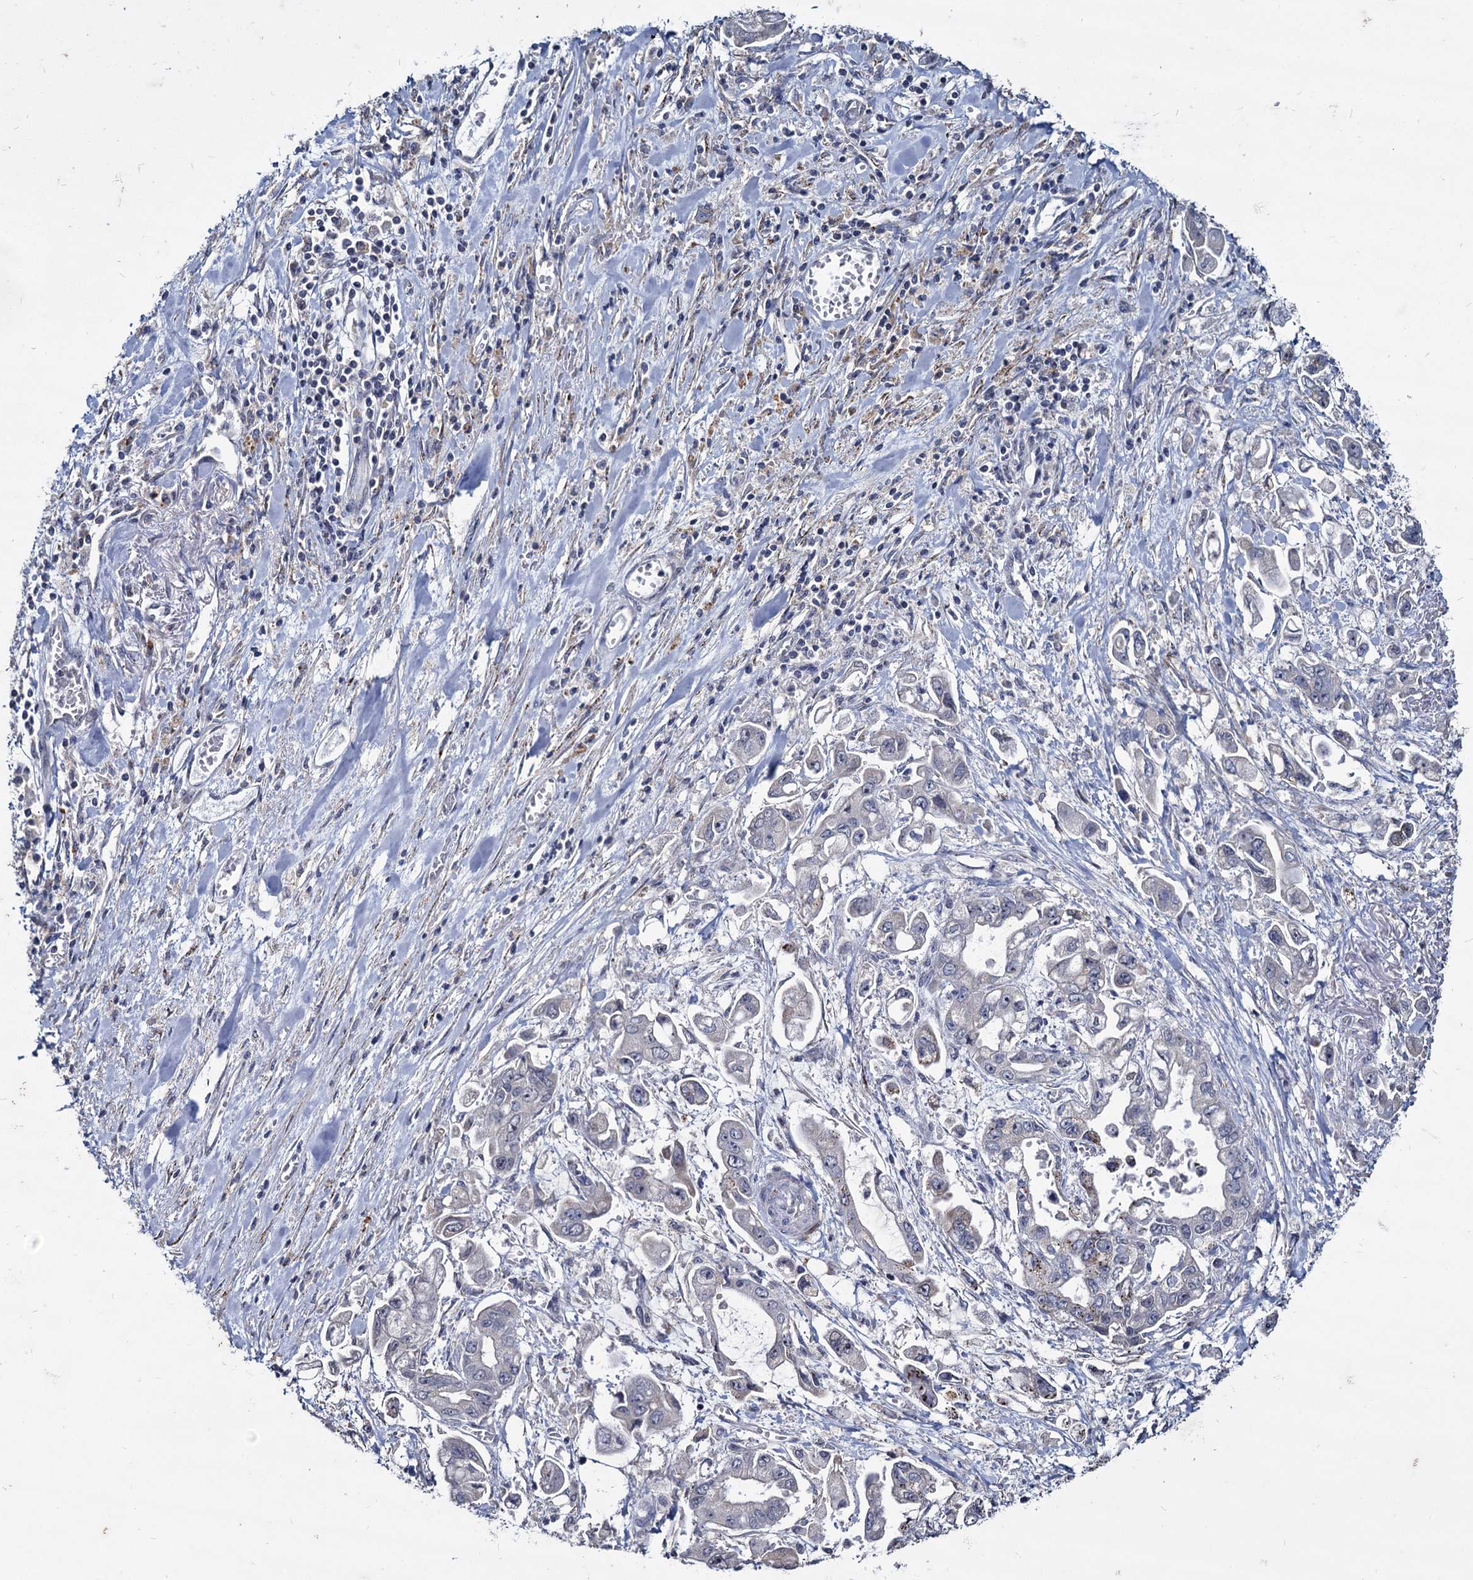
{"staining": {"intensity": "negative", "quantity": "none", "location": "none"}, "tissue": "stomach cancer", "cell_type": "Tumor cells", "image_type": "cancer", "snomed": [{"axis": "morphology", "description": "Adenocarcinoma, NOS"}, {"axis": "topography", "description": "Stomach"}], "caption": "Immunohistochemical staining of adenocarcinoma (stomach) demonstrates no significant staining in tumor cells.", "gene": "RPUSD4", "patient": {"sex": "male", "age": 62}}